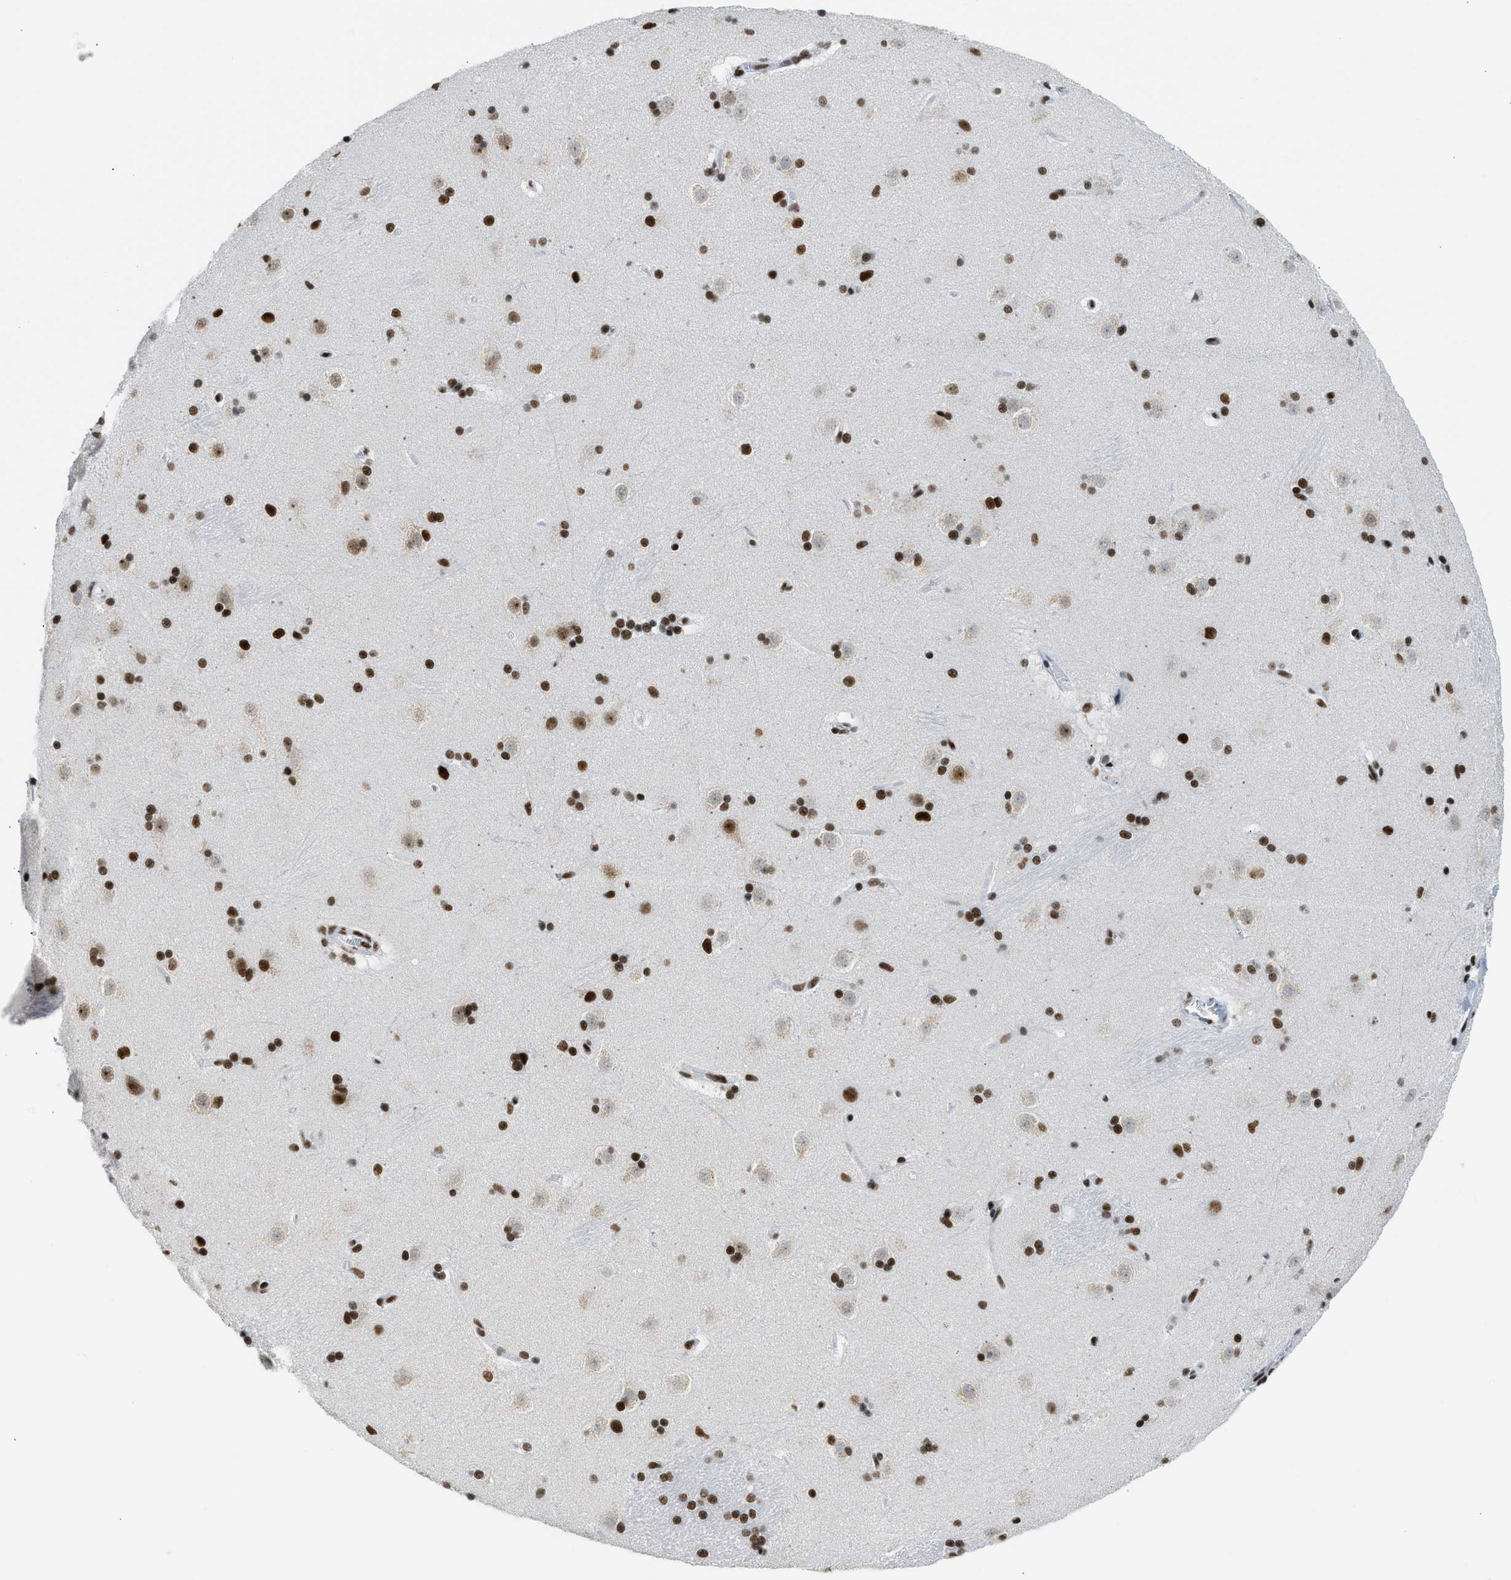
{"staining": {"intensity": "strong", "quantity": ">75%", "location": "nuclear"}, "tissue": "caudate", "cell_type": "Glial cells", "image_type": "normal", "snomed": [{"axis": "morphology", "description": "Normal tissue, NOS"}, {"axis": "topography", "description": "Lateral ventricle wall"}], "caption": "A brown stain shows strong nuclear staining of a protein in glial cells of normal human caudate.", "gene": "PIF1", "patient": {"sex": "female", "age": 19}}